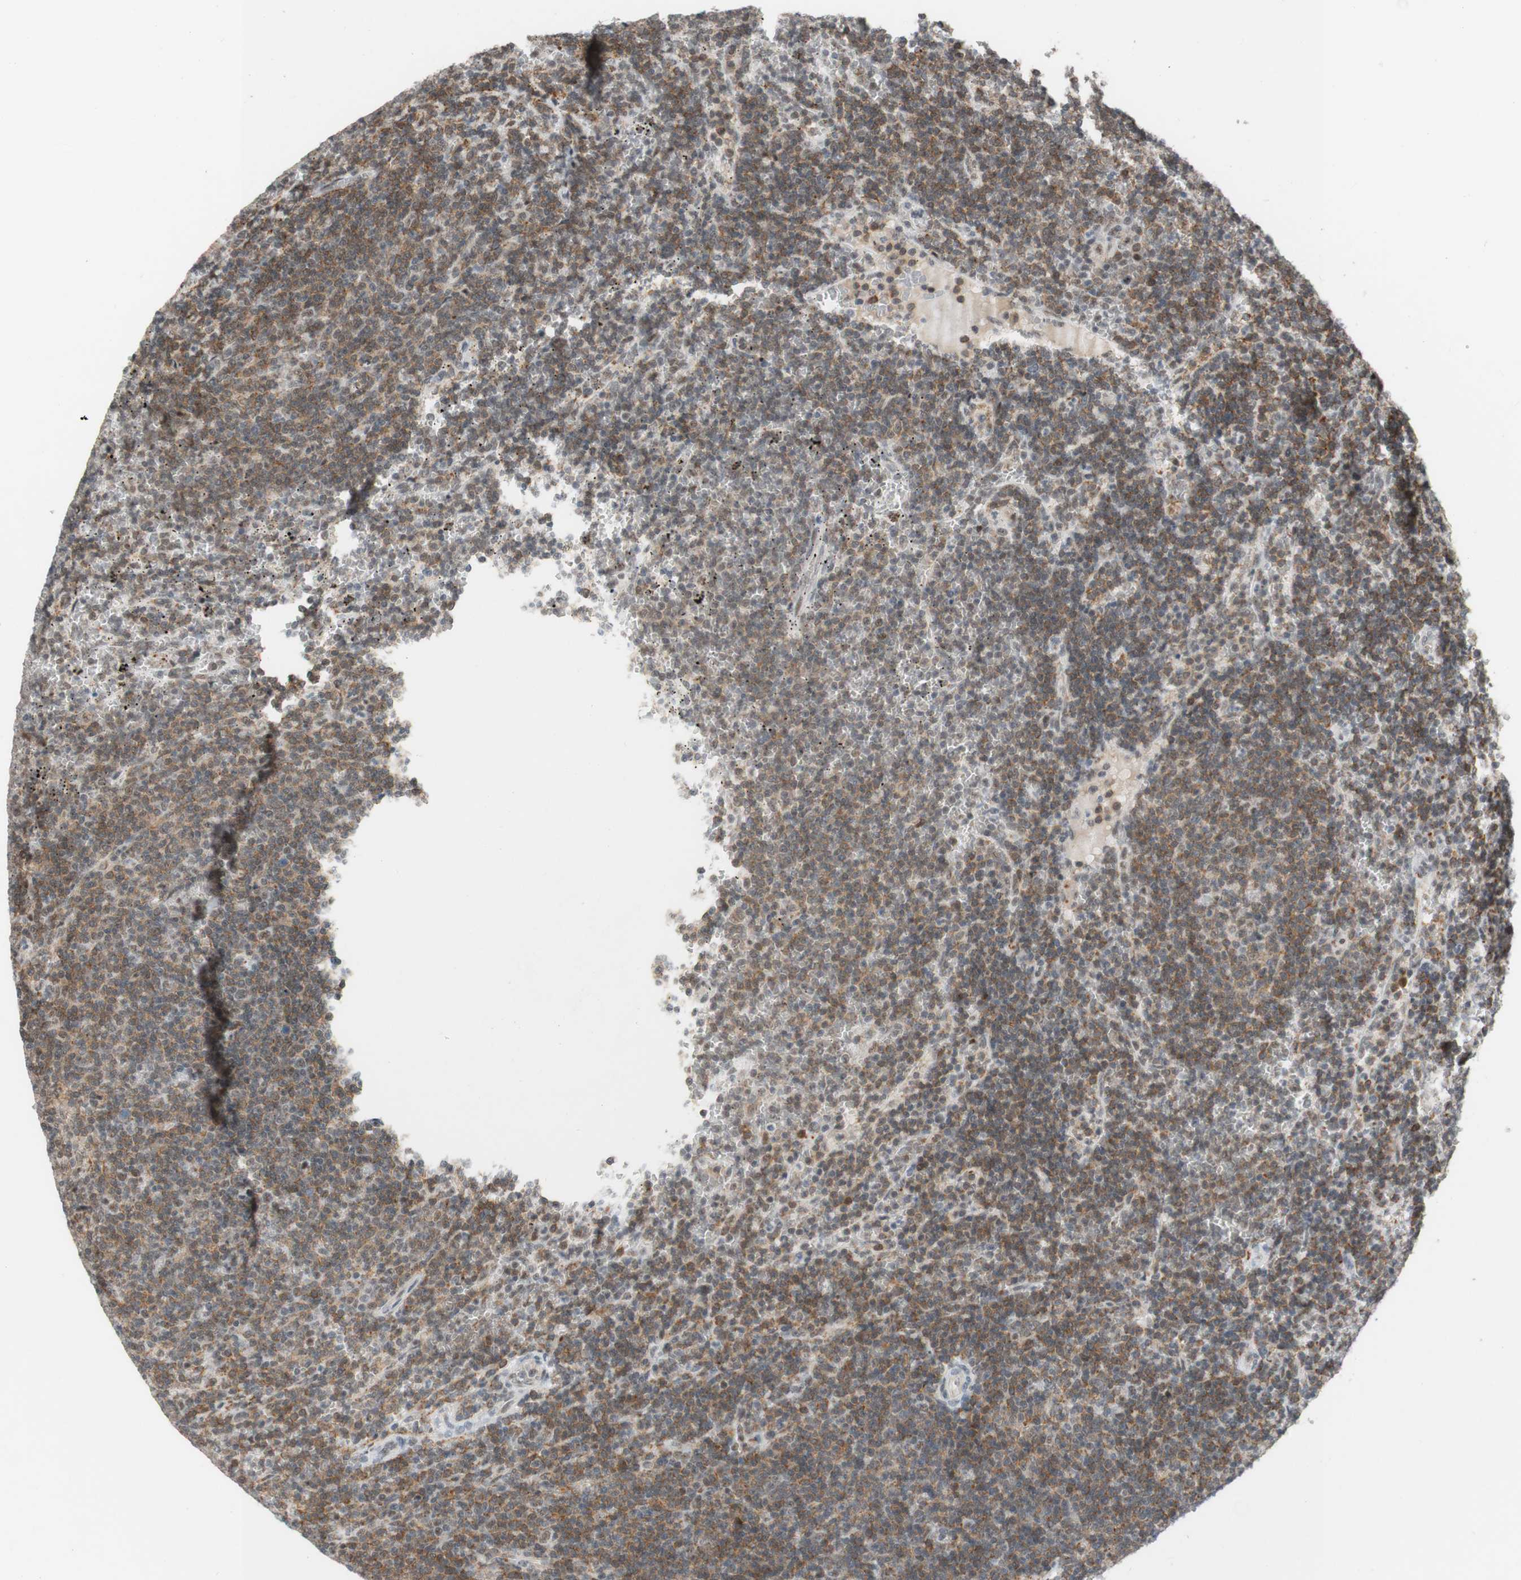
{"staining": {"intensity": "weak", "quantity": ">75%", "location": "cytoplasmic/membranous,nuclear"}, "tissue": "lymphoma", "cell_type": "Tumor cells", "image_type": "cancer", "snomed": [{"axis": "morphology", "description": "Malignant lymphoma, non-Hodgkin's type, Low grade"}, {"axis": "topography", "description": "Spleen"}], "caption": "IHC histopathology image of low-grade malignant lymphoma, non-Hodgkin's type stained for a protein (brown), which displays low levels of weak cytoplasmic/membranous and nuclear positivity in about >75% of tumor cells.", "gene": "SAP18", "patient": {"sex": "female", "age": 50}}